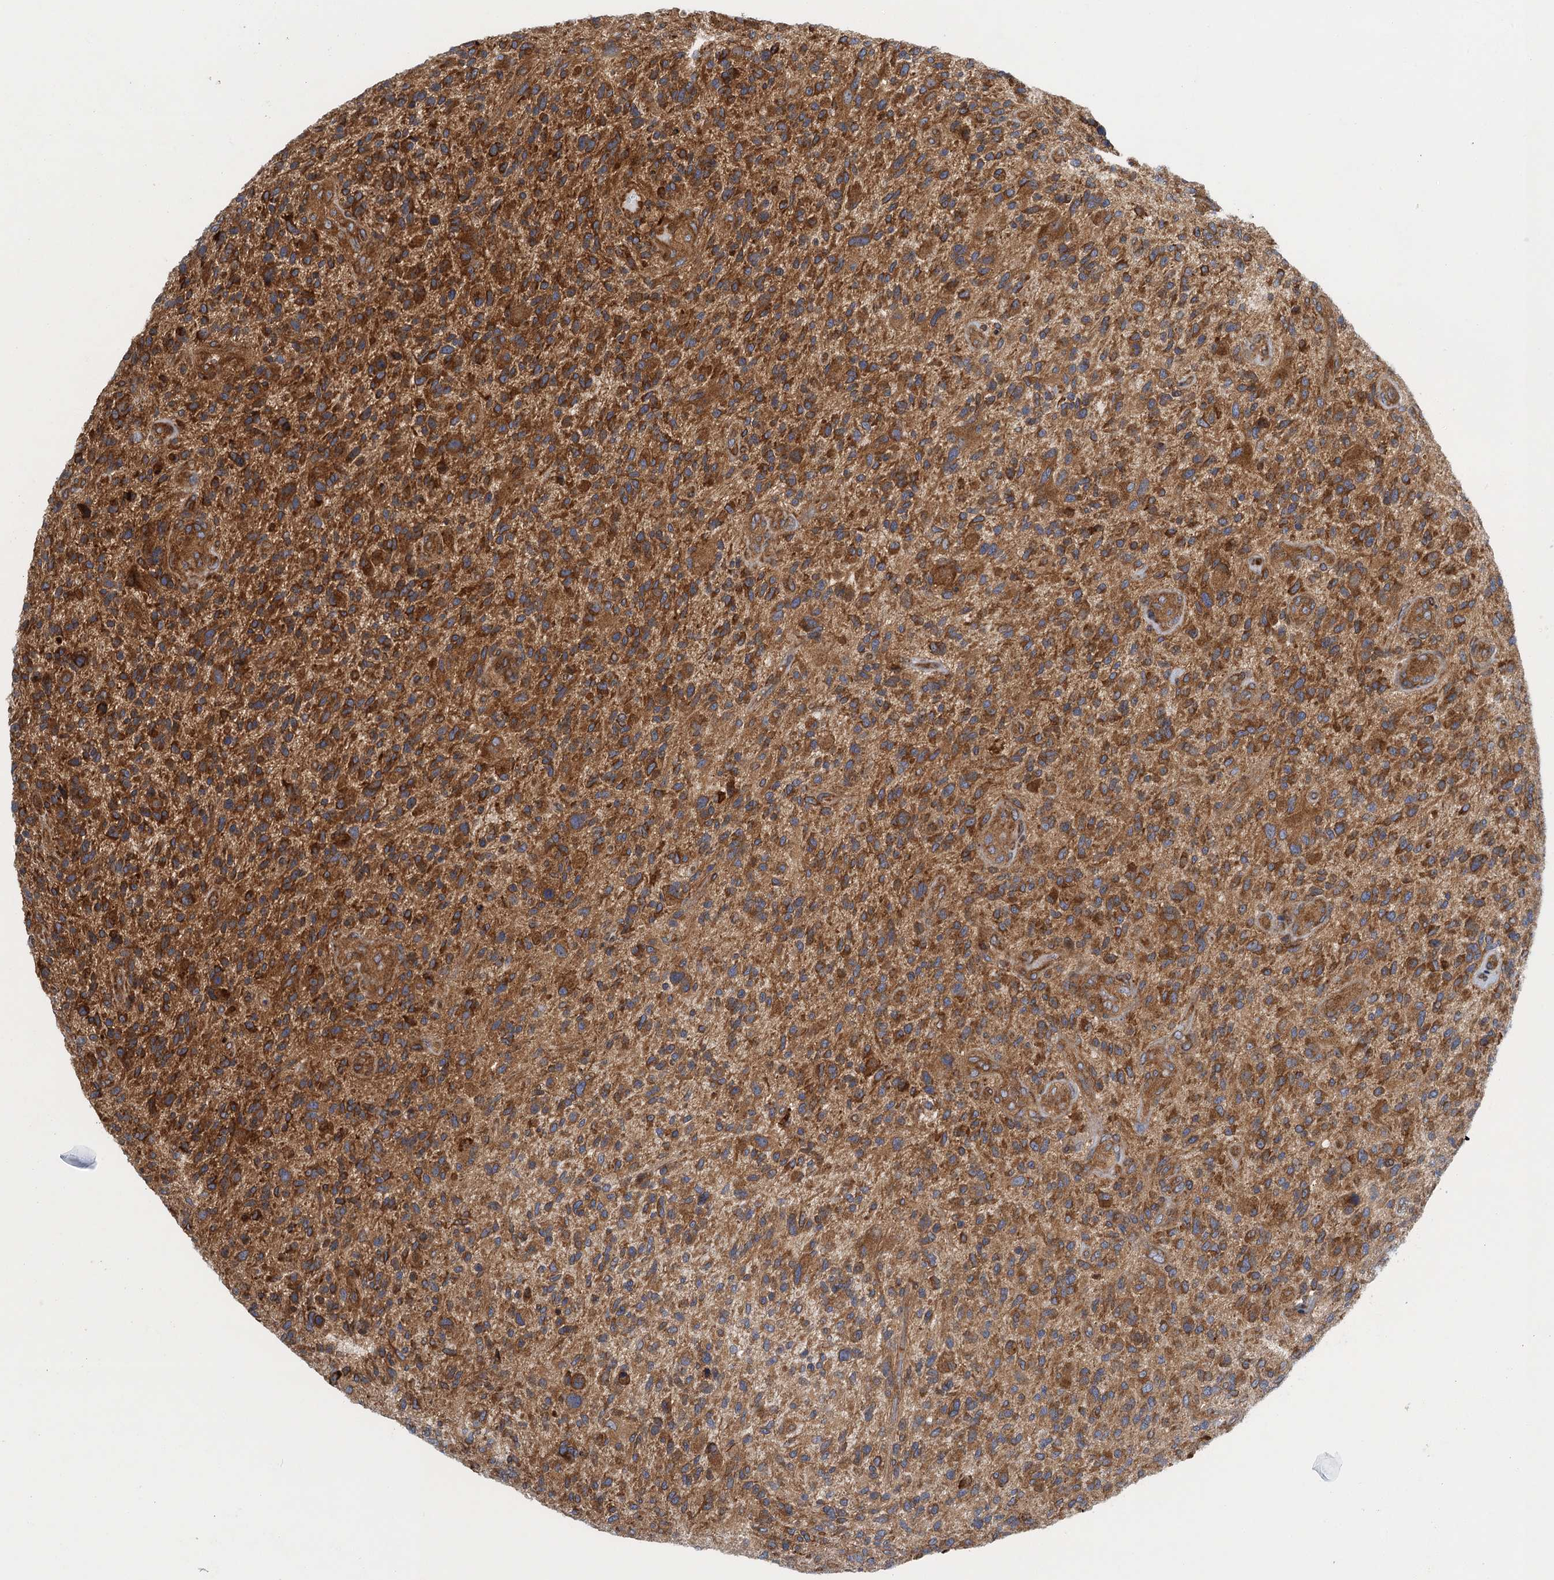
{"staining": {"intensity": "strong", "quantity": ">75%", "location": "cytoplasmic/membranous"}, "tissue": "glioma", "cell_type": "Tumor cells", "image_type": "cancer", "snomed": [{"axis": "morphology", "description": "Glioma, malignant, High grade"}, {"axis": "topography", "description": "Brain"}], "caption": "Protein expression analysis of malignant glioma (high-grade) exhibits strong cytoplasmic/membranous positivity in about >75% of tumor cells.", "gene": "MDM1", "patient": {"sex": "male", "age": 47}}